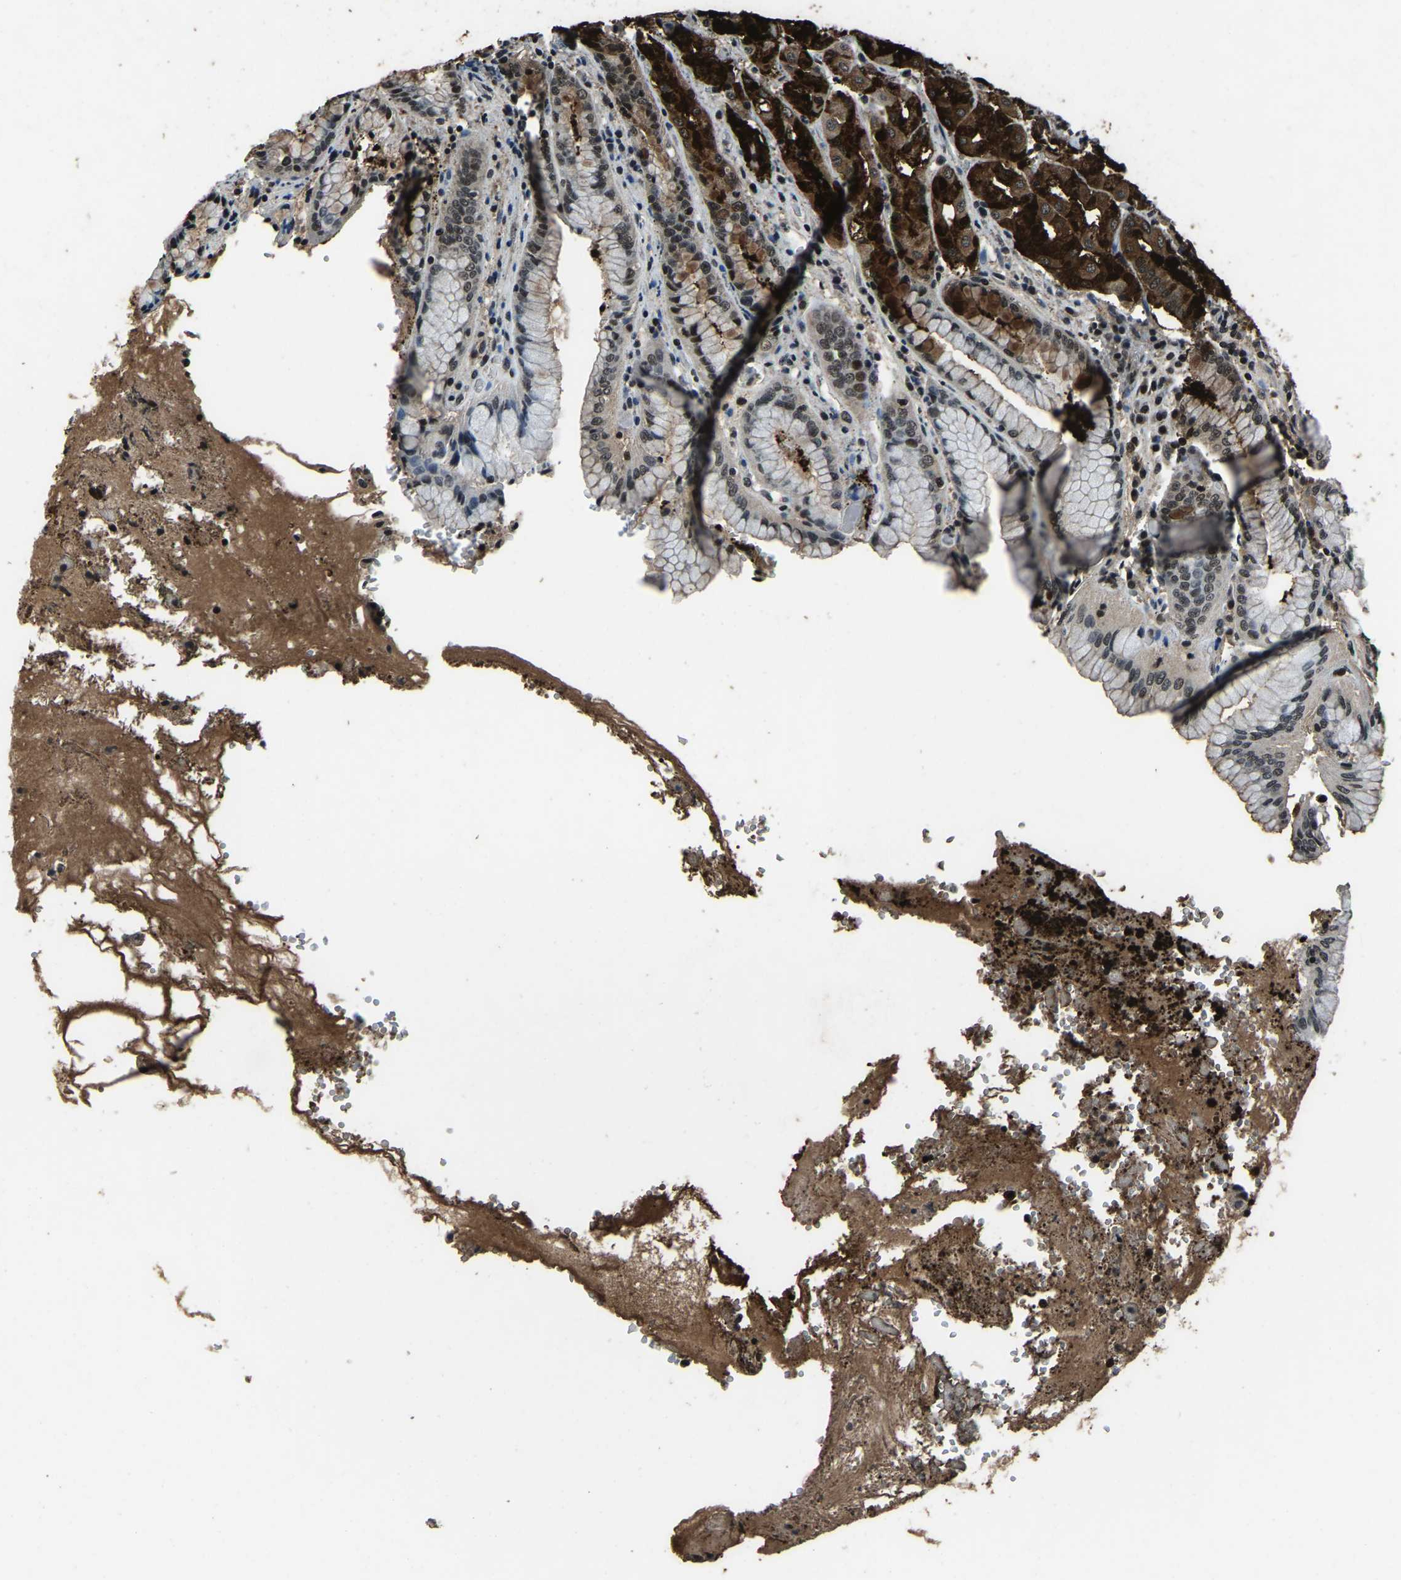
{"staining": {"intensity": "strong", "quantity": "25%-75%", "location": "cytoplasmic/membranous,nuclear"}, "tissue": "stomach", "cell_type": "Glandular cells", "image_type": "normal", "snomed": [{"axis": "morphology", "description": "Normal tissue, NOS"}, {"axis": "topography", "description": "Stomach"}, {"axis": "topography", "description": "Stomach, lower"}], "caption": "Approximately 25%-75% of glandular cells in normal stomach display strong cytoplasmic/membranous,nuclear protein positivity as visualized by brown immunohistochemical staining.", "gene": "ANKIB1", "patient": {"sex": "female", "age": 56}}